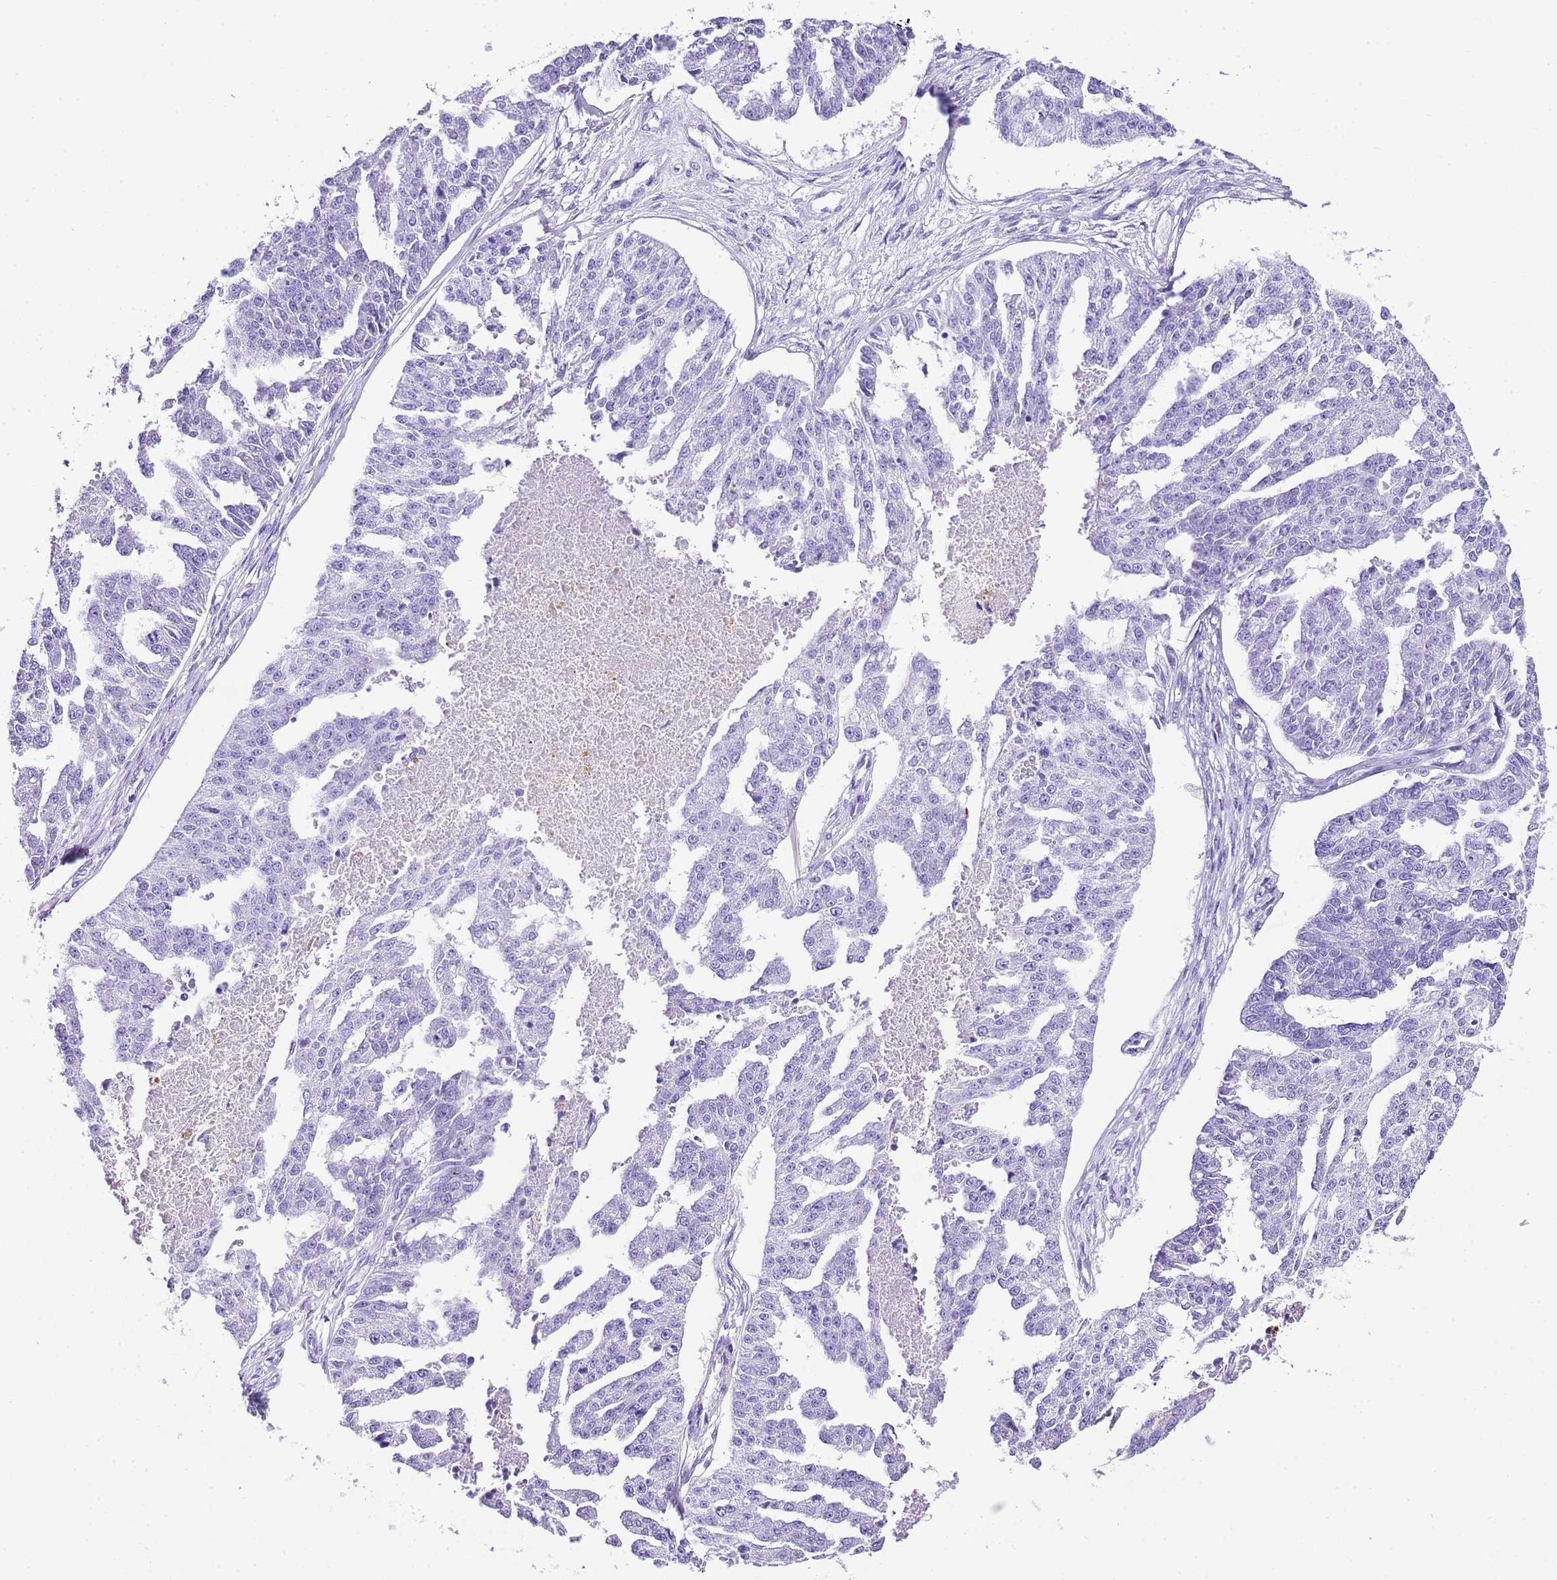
{"staining": {"intensity": "negative", "quantity": "none", "location": "none"}, "tissue": "ovarian cancer", "cell_type": "Tumor cells", "image_type": "cancer", "snomed": [{"axis": "morphology", "description": "Cystadenocarcinoma, serous, NOS"}, {"axis": "topography", "description": "Ovary"}], "caption": "The histopathology image demonstrates no staining of tumor cells in serous cystadenocarcinoma (ovarian).", "gene": "KCNC1", "patient": {"sex": "female", "age": 58}}